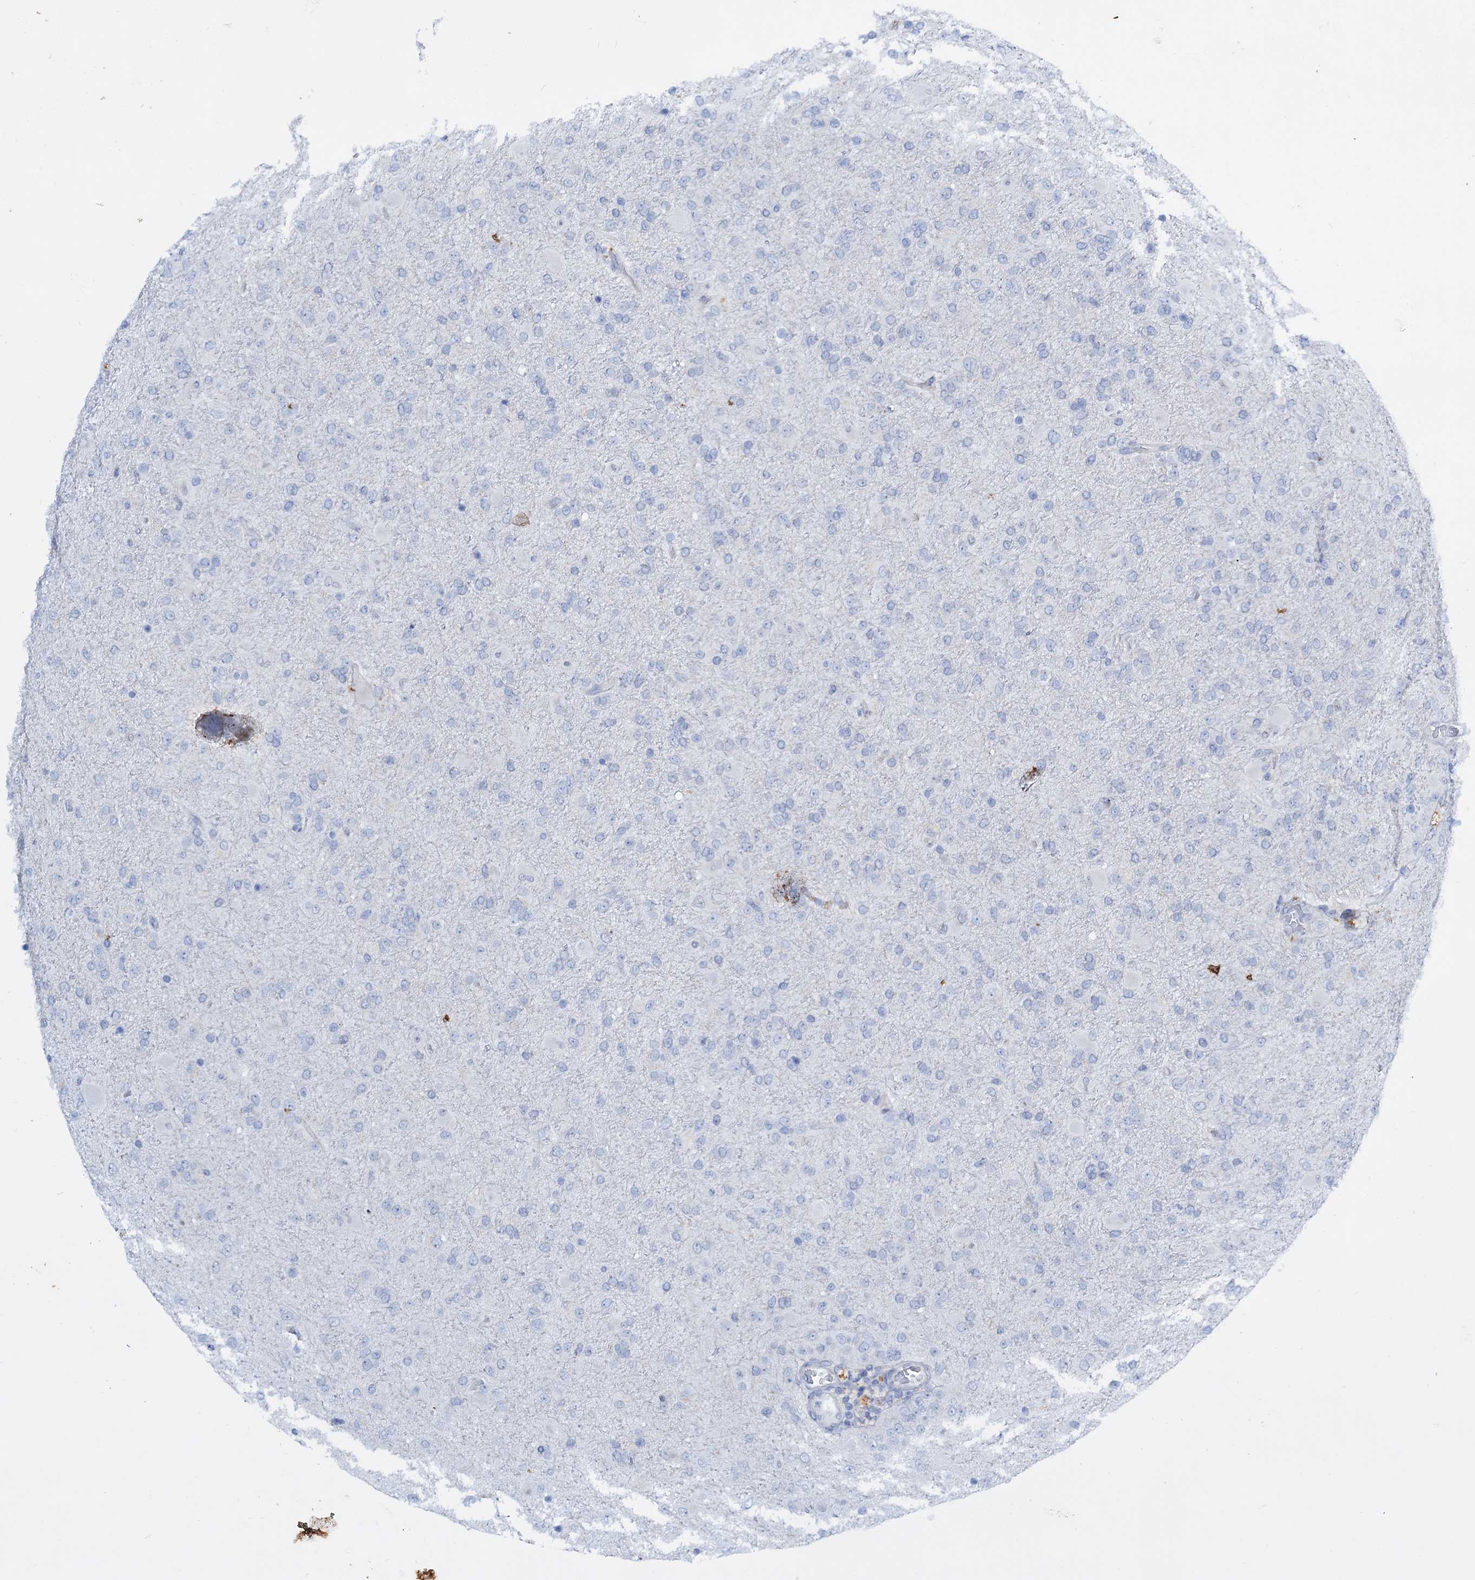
{"staining": {"intensity": "negative", "quantity": "none", "location": "none"}, "tissue": "glioma", "cell_type": "Tumor cells", "image_type": "cancer", "snomed": [{"axis": "morphology", "description": "Glioma, malignant, Low grade"}, {"axis": "topography", "description": "Brain"}], "caption": "Immunohistochemistry (IHC) of malignant glioma (low-grade) exhibits no positivity in tumor cells.", "gene": "FAAP20", "patient": {"sex": "male", "age": 65}}